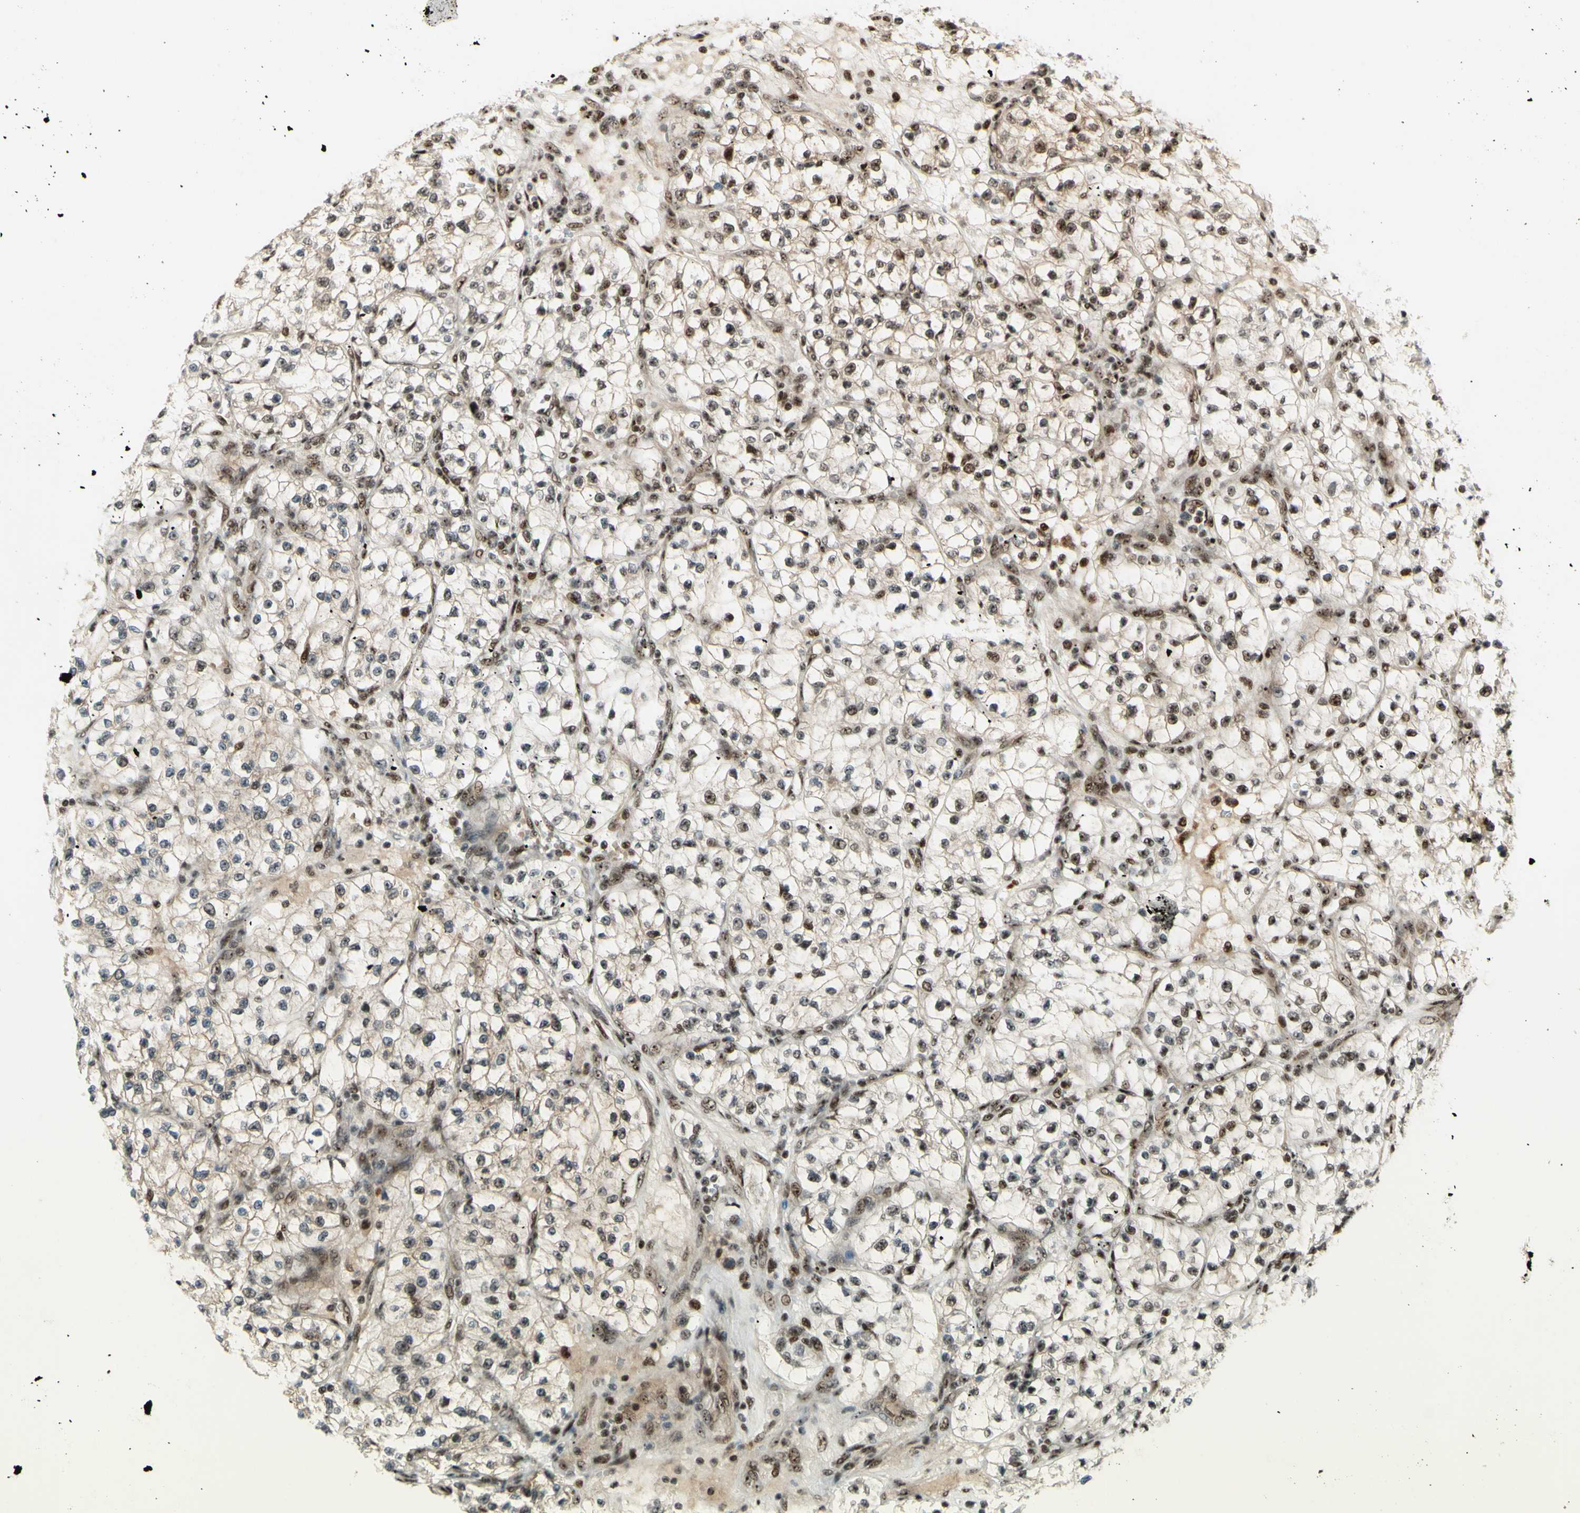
{"staining": {"intensity": "strong", "quantity": "25%-75%", "location": "nuclear"}, "tissue": "renal cancer", "cell_type": "Tumor cells", "image_type": "cancer", "snomed": [{"axis": "morphology", "description": "Adenocarcinoma, NOS"}, {"axis": "topography", "description": "Kidney"}], "caption": "Human renal cancer (adenocarcinoma) stained with a brown dye shows strong nuclear positive positivity in approximately 25%-75% of tumor cells.", "gene": "DHX9", "patient": {"sex": "female", "age": 57}}